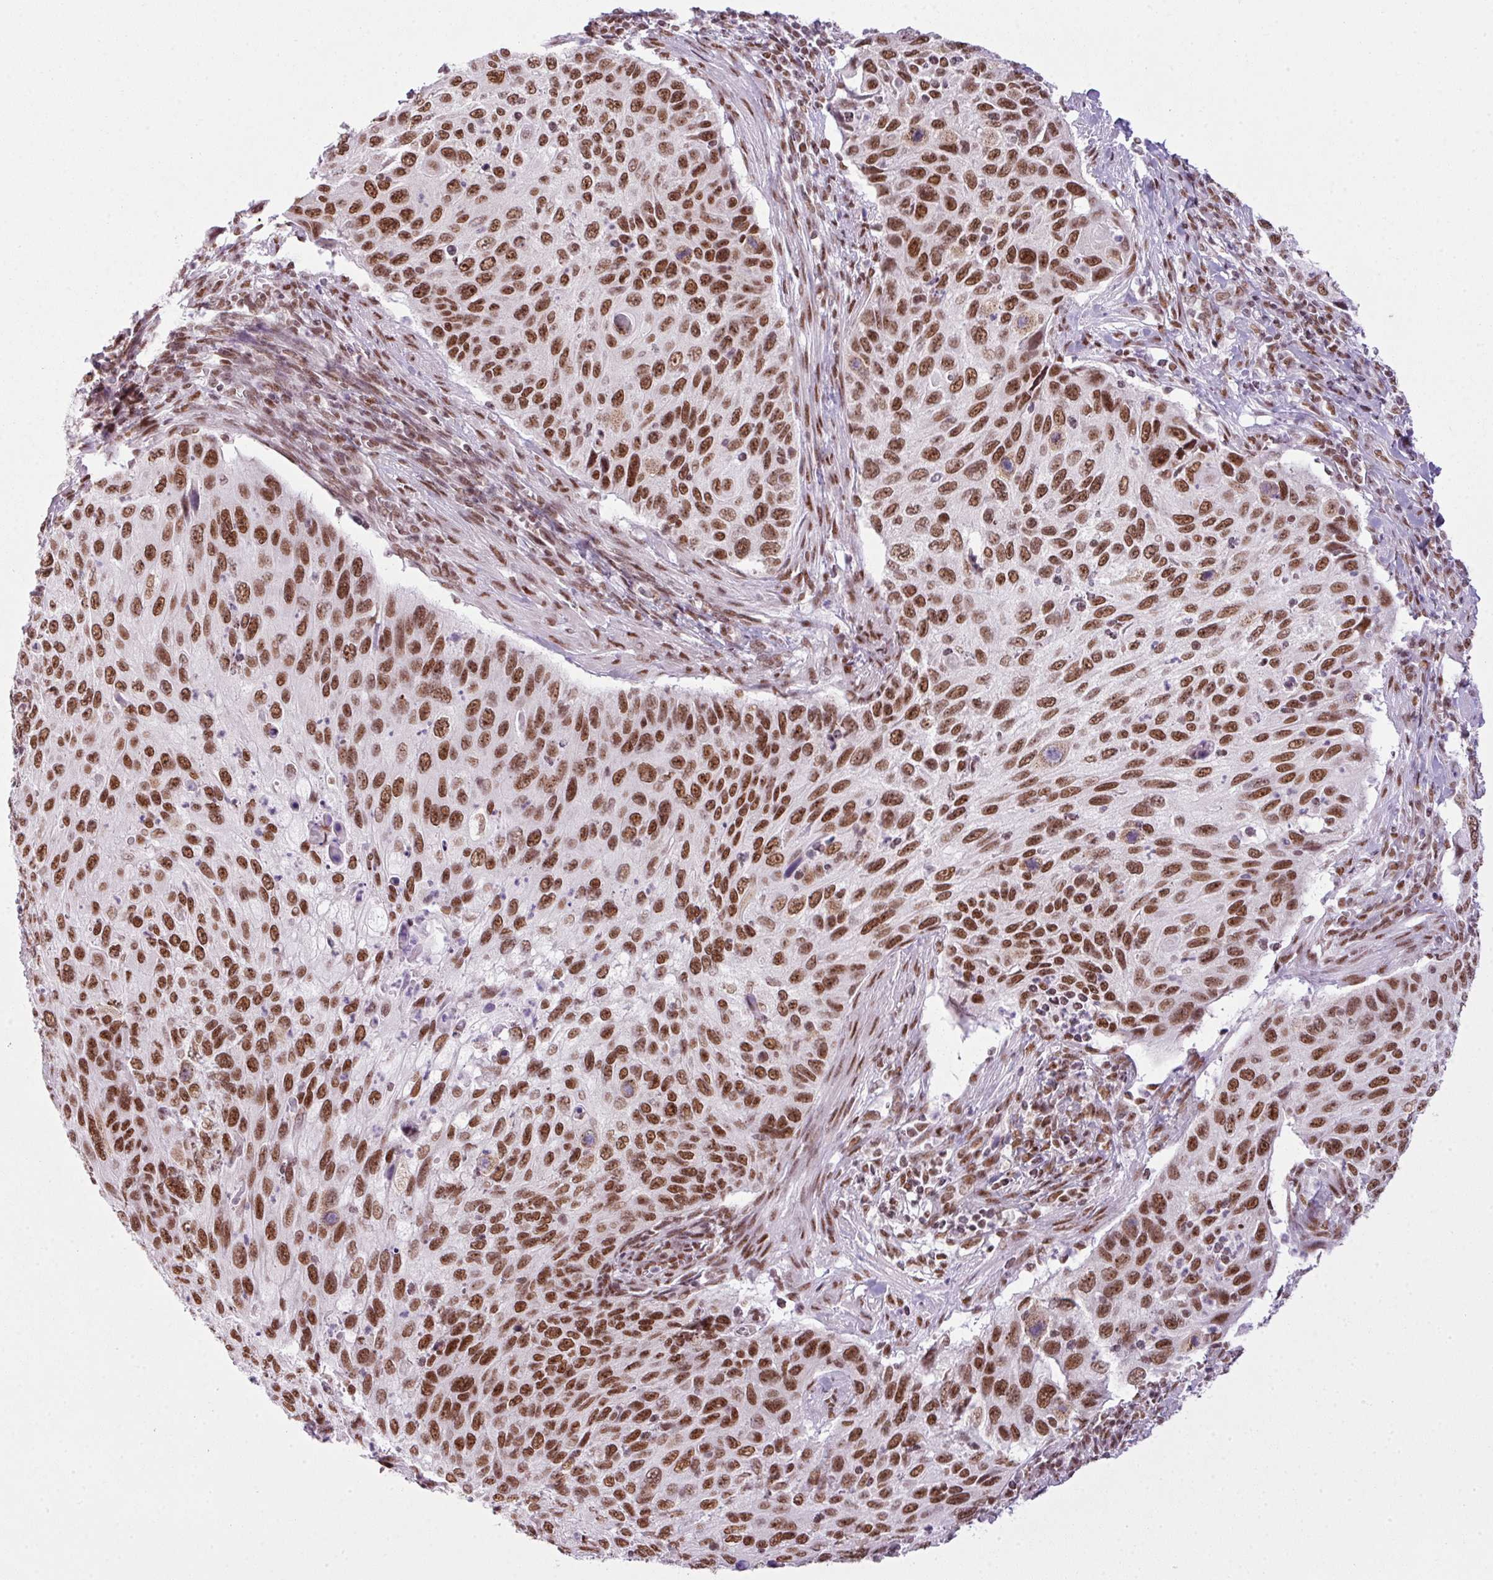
{"staining": {"intensity": "strong", "quantity": ">75%", "location": "nuclear"}, "tissue": "cervical cancer", "cell_type": "Tumor cells", "image_type": "cancer", "snomed": [{"axis": "morphology", "description": "Squamous cell carcinoma, NOS"}, {"axis": "topography", "description": "Cervix"}], "caption": "Cervical squamous cell carcinoma stained with a brown dye reveals strong nuclear positive expression in about >75% of tumor cells.", "gene": "ARL6IP4", "patient": {"sex": "female", "age": 70}}